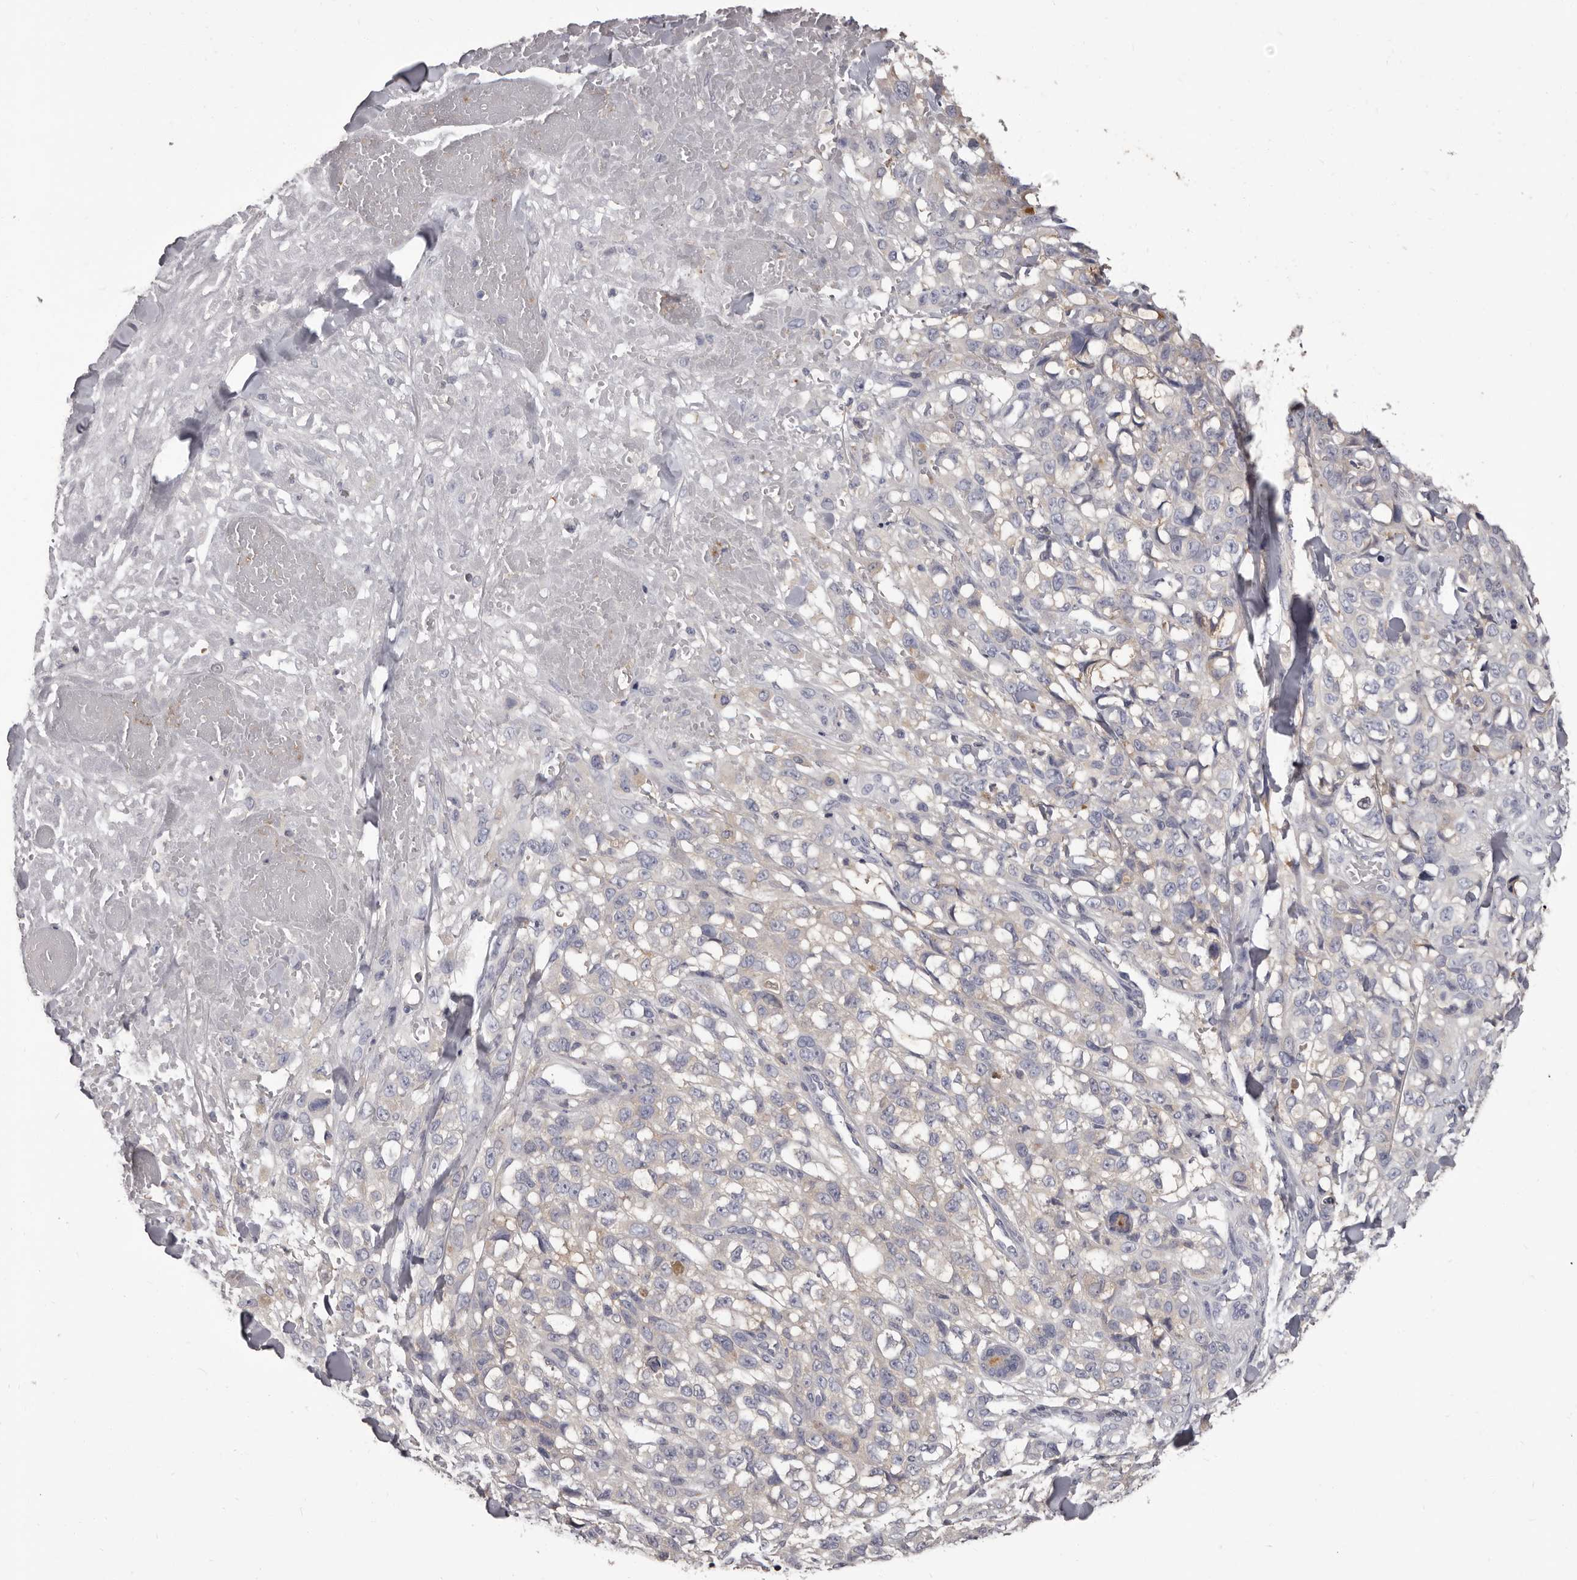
{"staining": {"intensity": "negative", "quantity": "none", "location": "none"}, "tissue": "melanoma", "cell_type": "Tumor cells", "image_type": "cancer", "snomed": [{"axis": "morphology", "description": "Malignant melanoma, Metastatic site"}, {"axis": "topography", "description": "Skin"}], "caption": "High power microscopy photomicrograph of an immunohistochemistry (IHC) photomicrograph of malignant melanoma (metastatic site), revealing no significant expression in tumor cells. (Stains: DAB IHC with hematoxylin counter stain, Microscopy: brightfield microscopy at high magnification).", "gene": "APEH", "patient": {"sex": "female", "age": 72}}